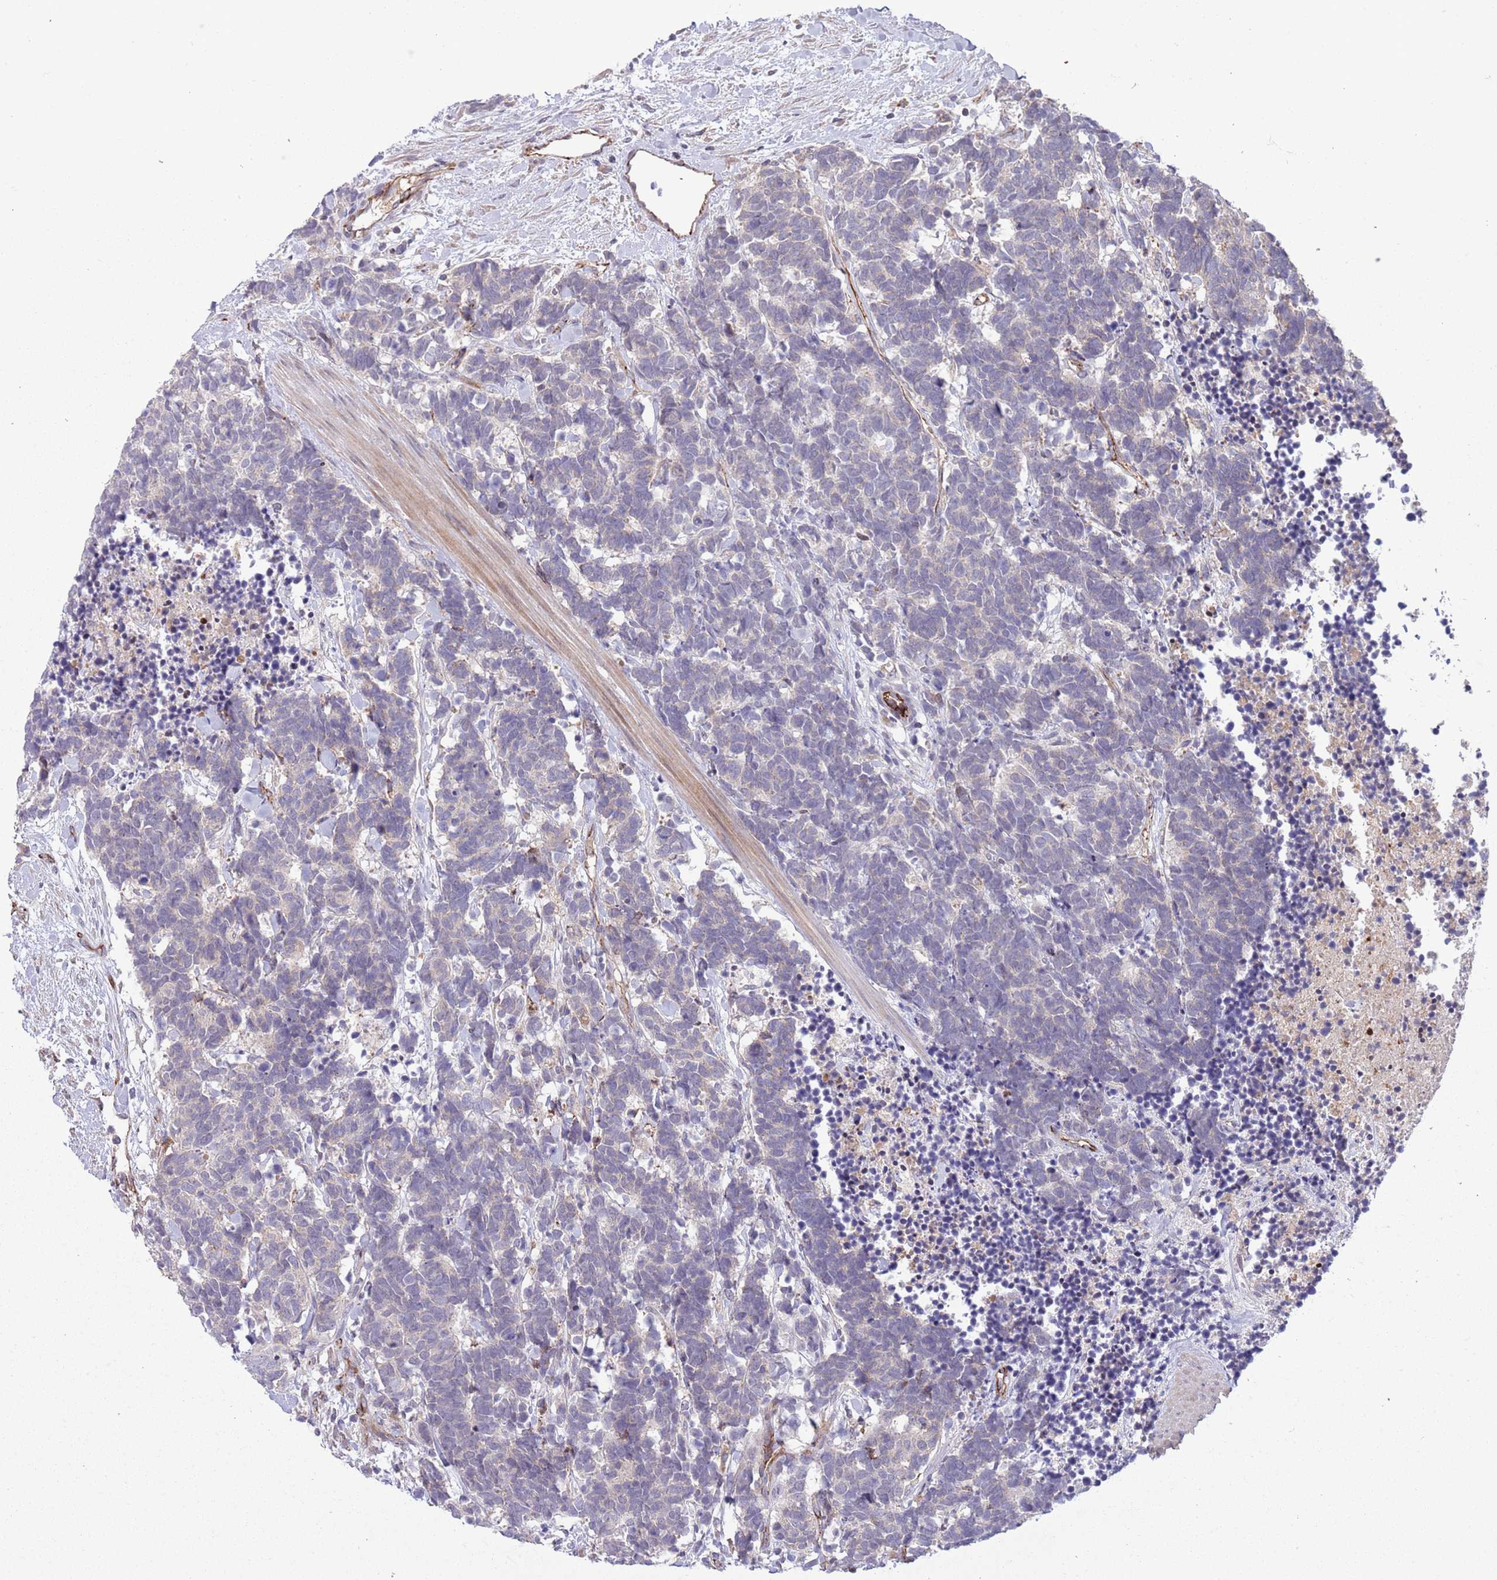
{"staining": {"intensity": "weak", "quantity": "<25%", "location": "cytoplasmic/membranous"}, "tissue": "carcinoid", "cell_type": "Tumor cells", "image_type": "cancer", "snomed": [{"axis": "morphology", "description": "Carcinoma, NOS"}, {"axis": "morphology", "description": "Carcinoid, malignant, NOS"}, {"axis": "topography", "description": "Prostate"}], "caption": "Protein analysis of carcinoid exhibits no significant staining in tumor cells.", "gene": "DPP10", "patient": {"sex": "male", "age": 57}}